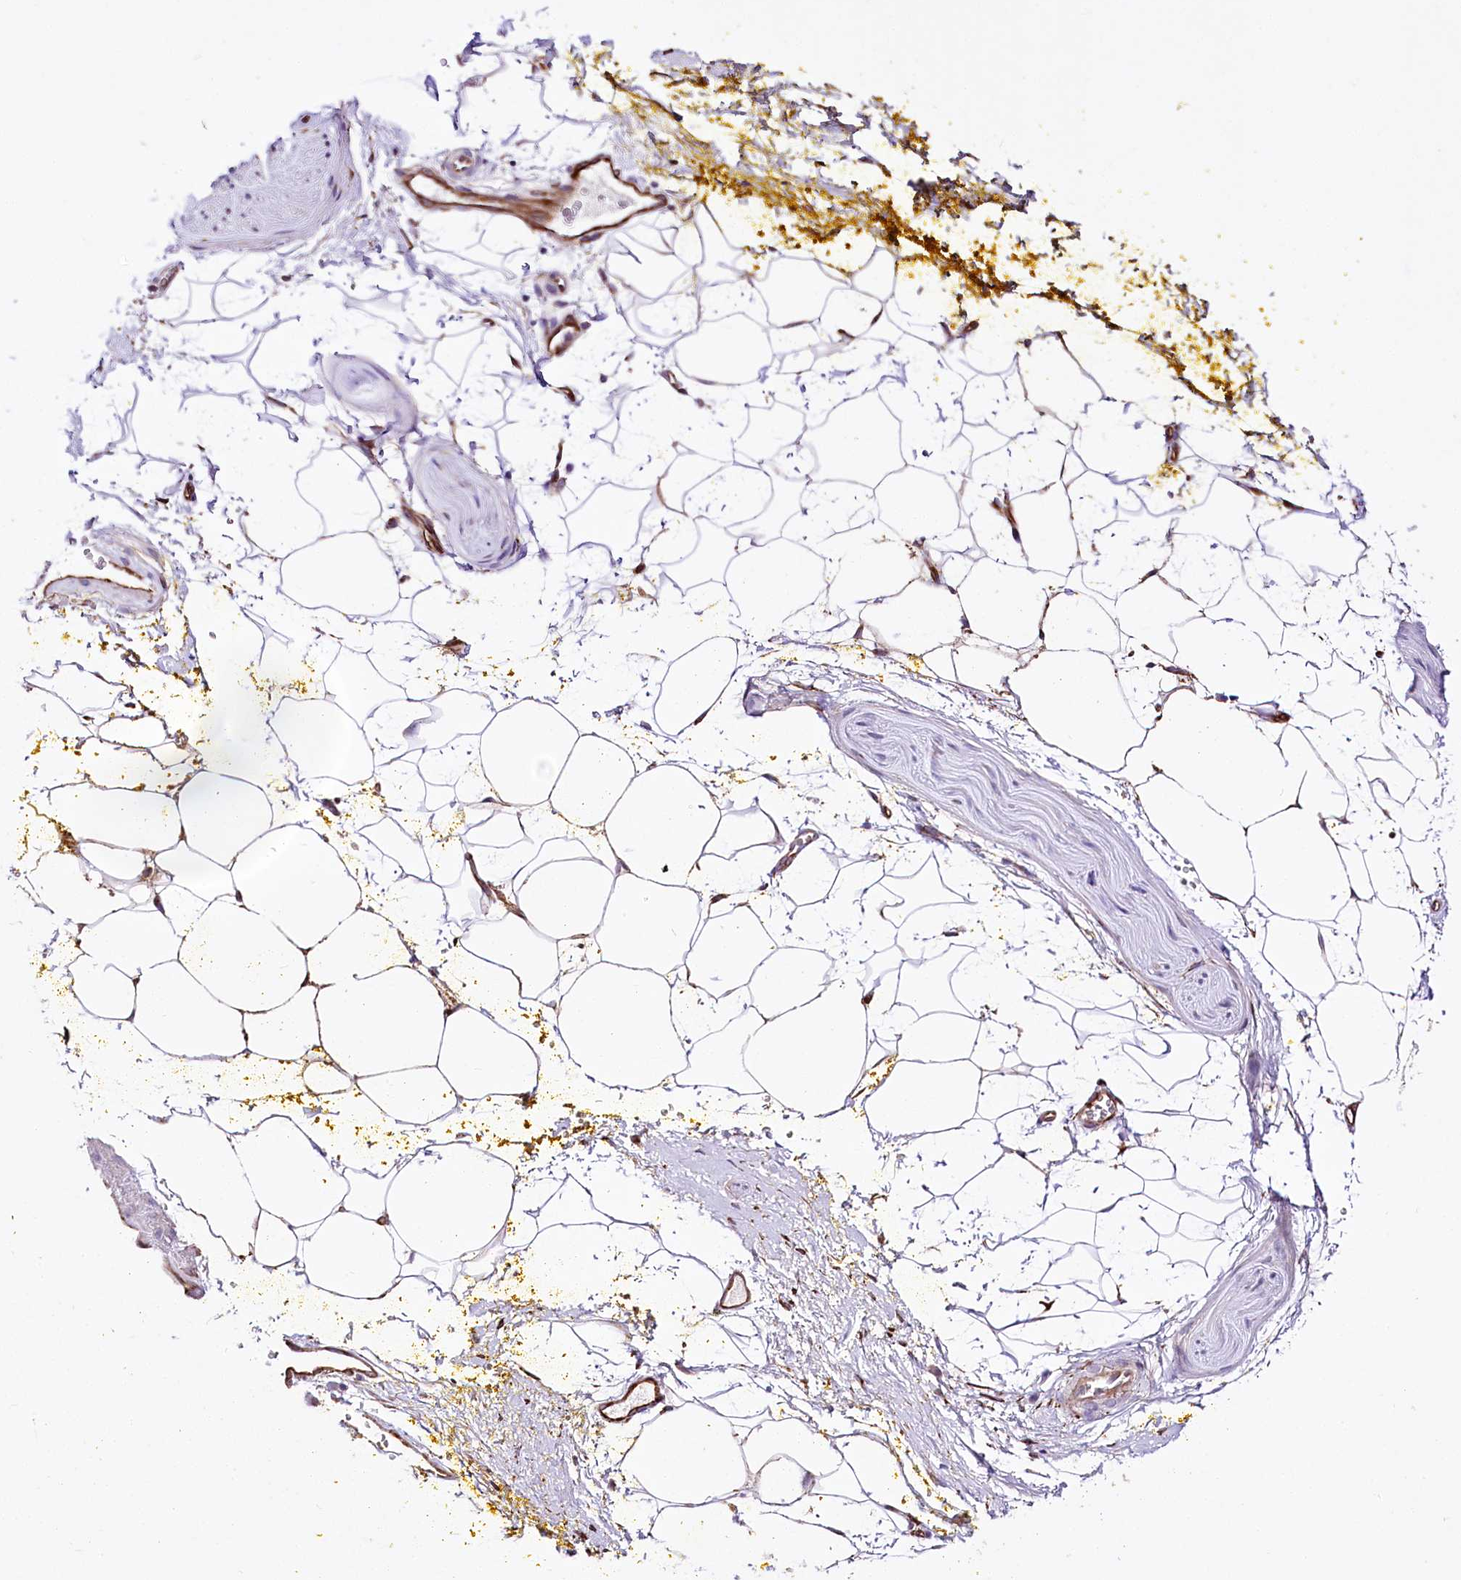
{"staining": {"intensity": "negative", "quantity": "none", "location": "none"}, "tissue": "adipose tissue", "cell_type": "Adipocytes", "image_type": "normal", "snomed": [{"axis": "morphology", "description": "Normal tissue, NOS"}, {"axis": "morphology", "description": "Adenocarcinoma, Low grade"}, {"axis": "topography", "description": "Prostate"}, {"axis": "topography", "description": "Peripheral nerve tissue"}], "caption": "This is an immunohistochemistry photomicrograph of normal human adipose tissue. There is no staining in adipocytes.", "gene": "WWC1", "patient": {"sex": "male", "age": 63}}